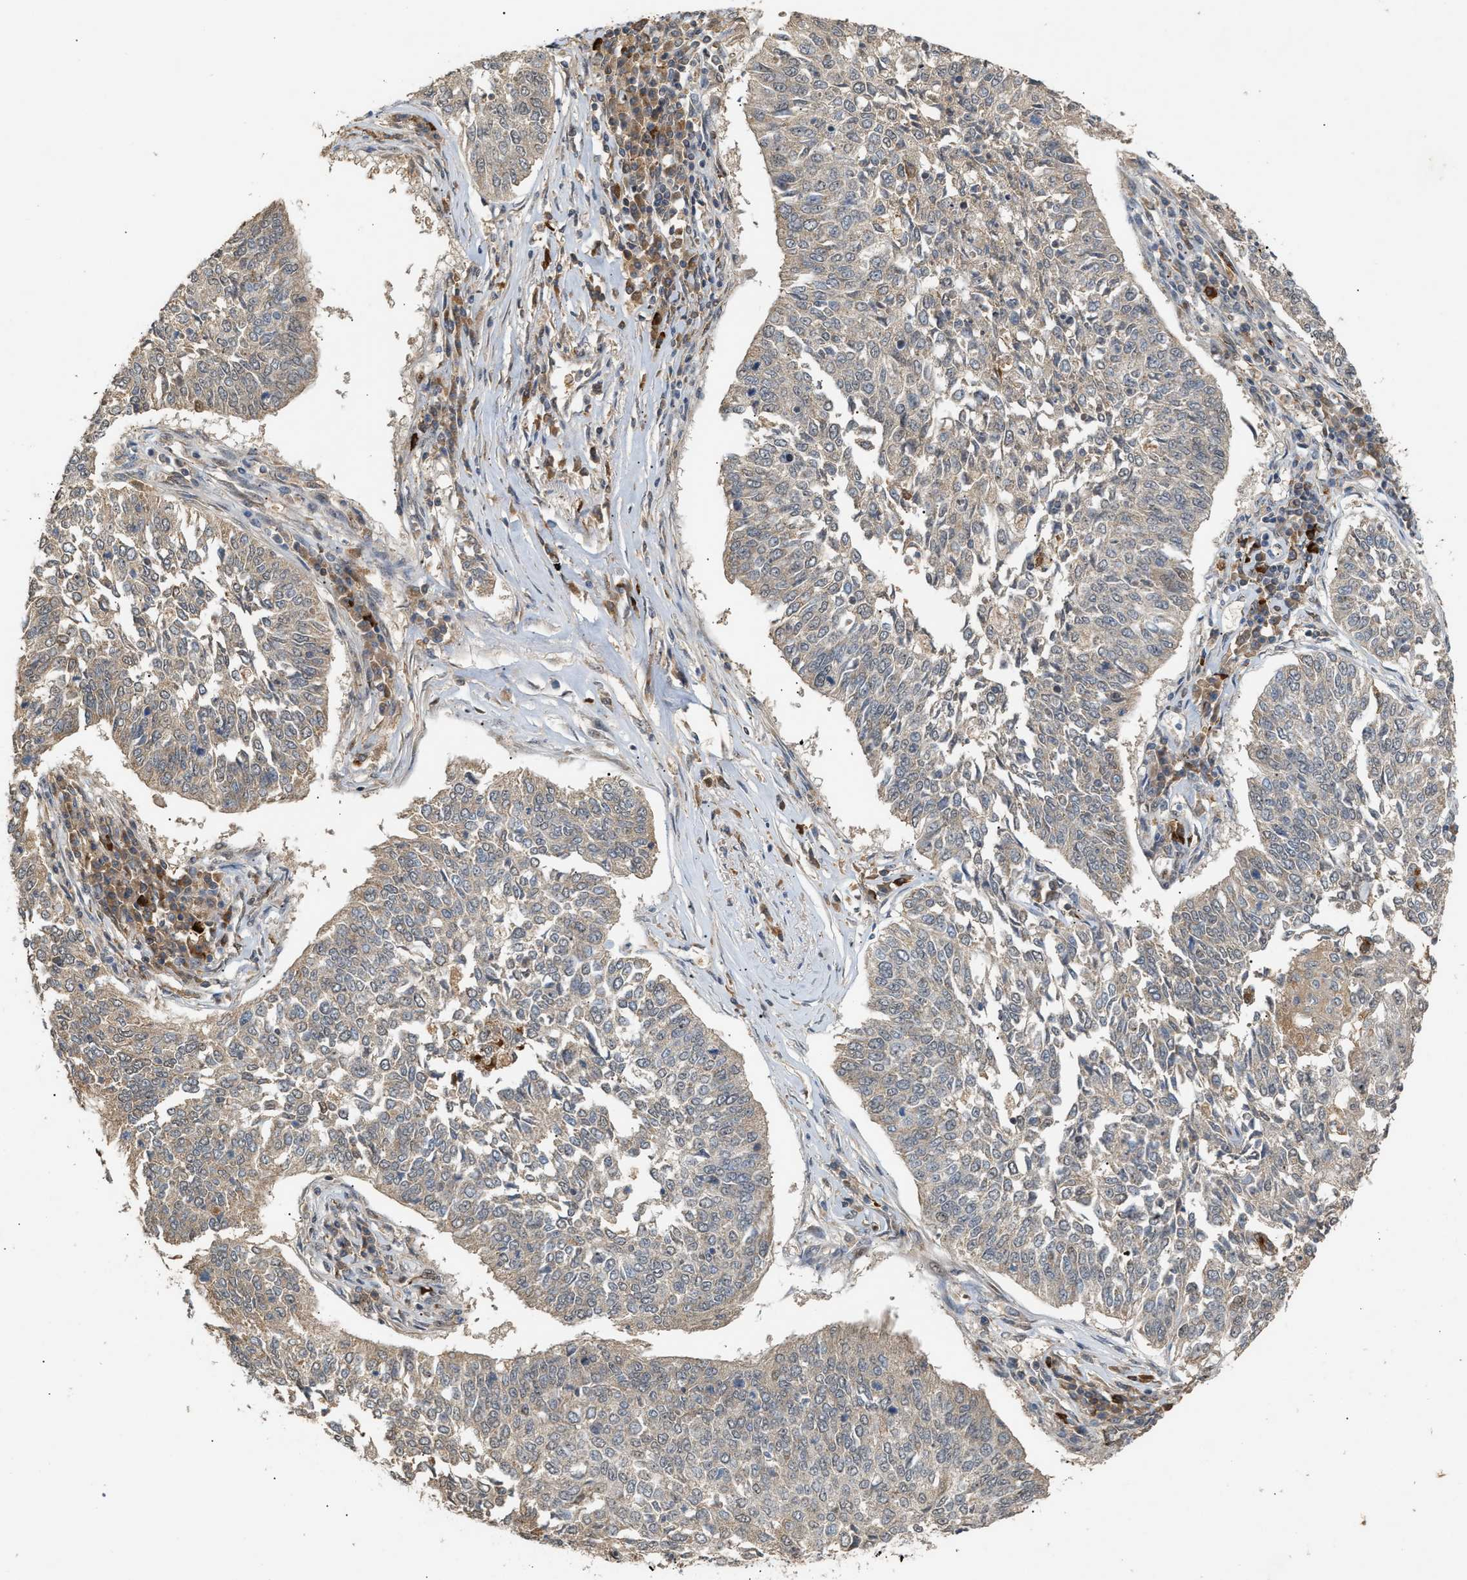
{"staining": {"intensity": "negative", "quantity": "none", "location": "none"}, "tissue": "lung cancer", "cell_type": "Tumor cells", "image_type": "cancer", "snomed": [{"axis": "morphology", "description": "Normal tissue, NOS"}, {"axis": "morphology", "description": "Squamous cell carcinoma, NOS"}, {"axis": "topography", "description": "Cartilage tissue"}, {"axis": "topography", "description": "Bronchus"}, {"axis": "topography", "description": "Lung"}], "caption": "Human squamous cell carcinoma (lung) stained for a protein using immunohistochemistry (IHC) exhibits no expression in tumor cells.", "gene": "ZFAND5", "patient": {"sex": "female", "age": 49}}